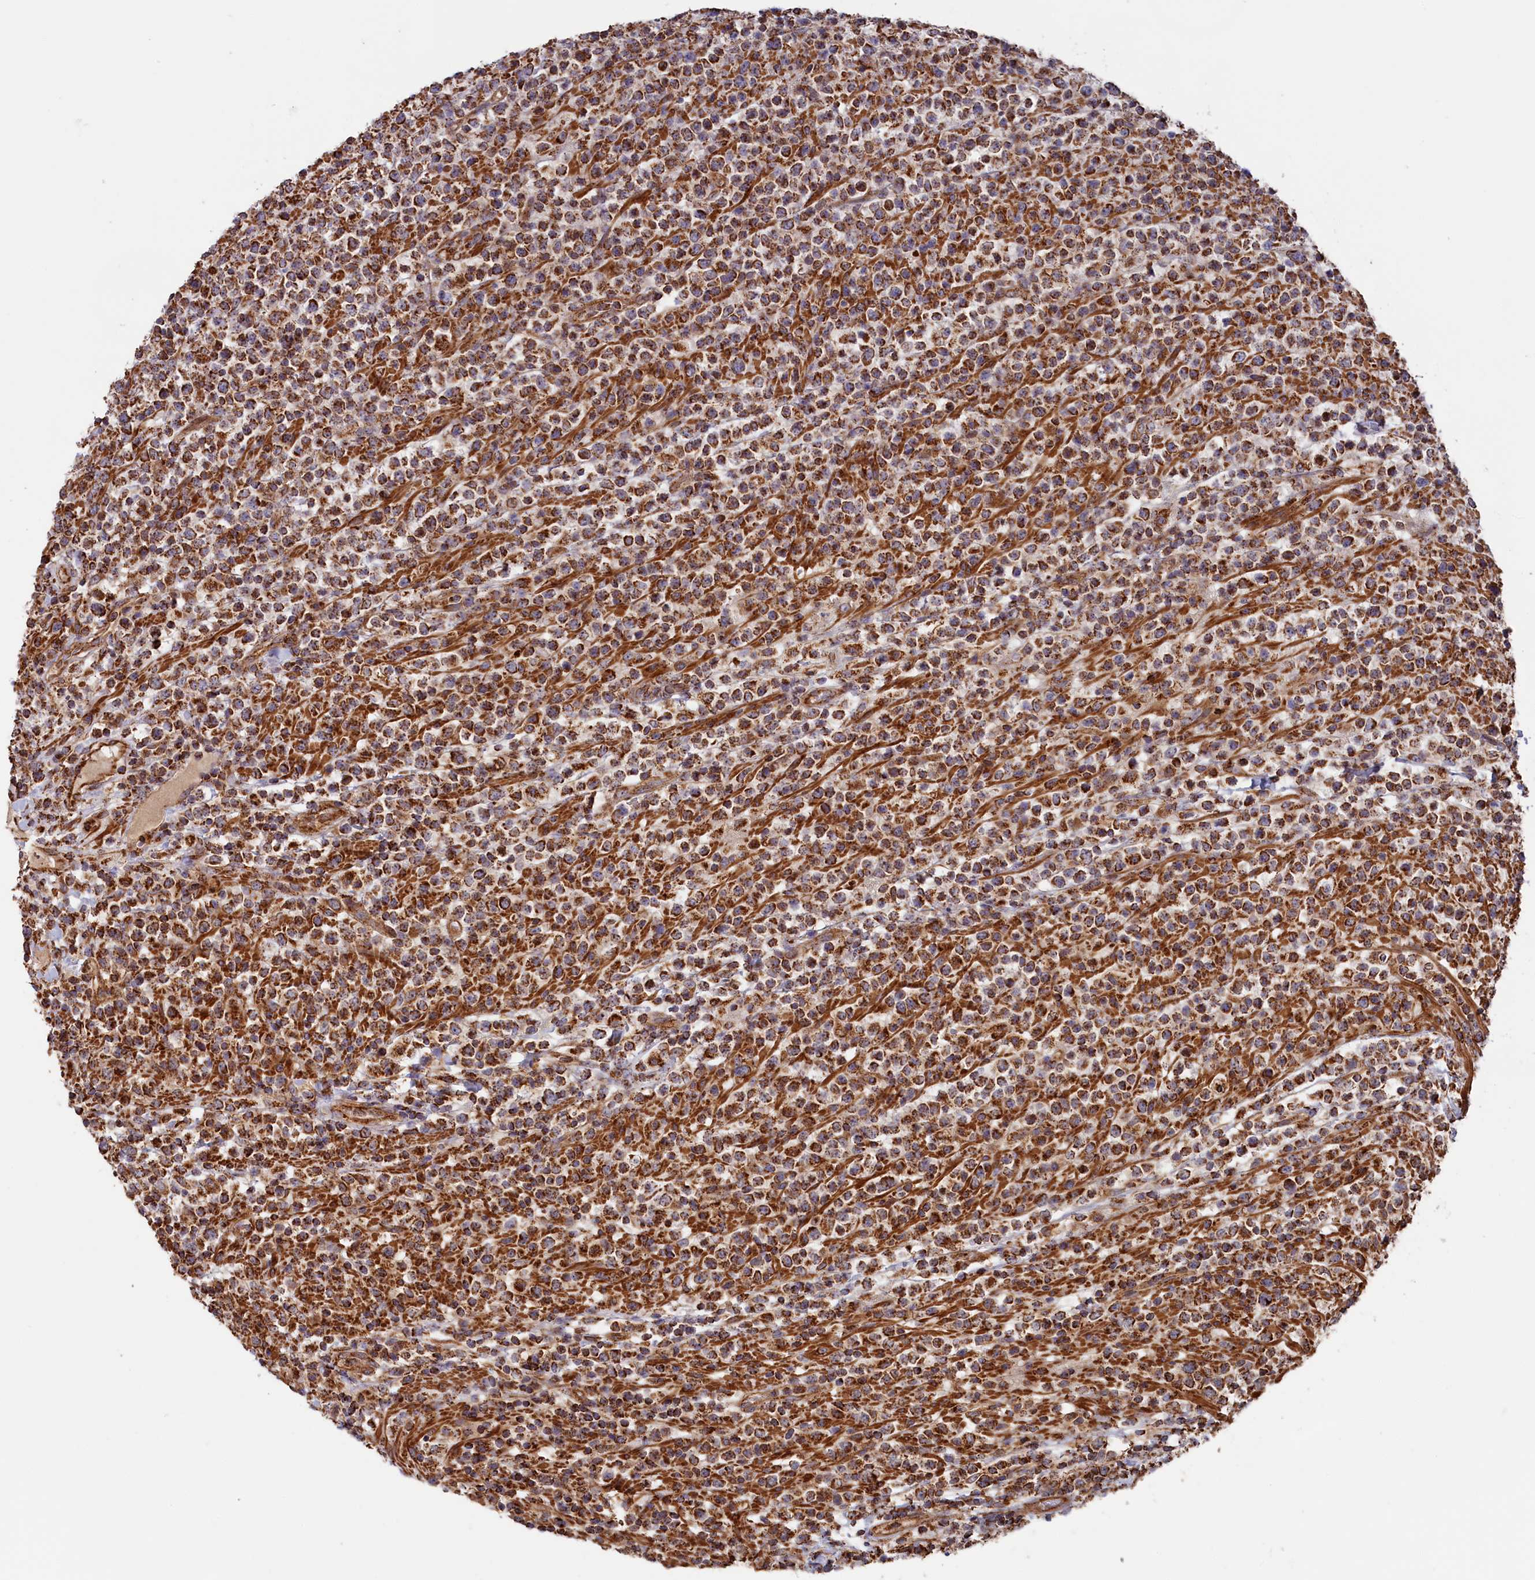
{"staining": {"intensity": "moderate", "quantity": ">75%", "location": "cytoplasmic/membranous"}, "tissue": "lymphoma", "cell_type": "Tumor cells", "image_type": "cancer", "snomed": [{"axis": "morphology", "description": "Malignant lymphoma, non-Hodgkin's type, High grade"}, {"axis": "topography", "description": "Colon"}], "caption": "Moderate cytoplasmic/membranous positivity is identified in about >75% of tumor cells in lymphoma. Using DAB (3,3'-diaminobenzidine) (brown) and hematoxylin (blue) stains, captured at high magnification using brightfield microscopy.", "gene": "MACROD1", "patient": {"sex": "female", "age": 53}}